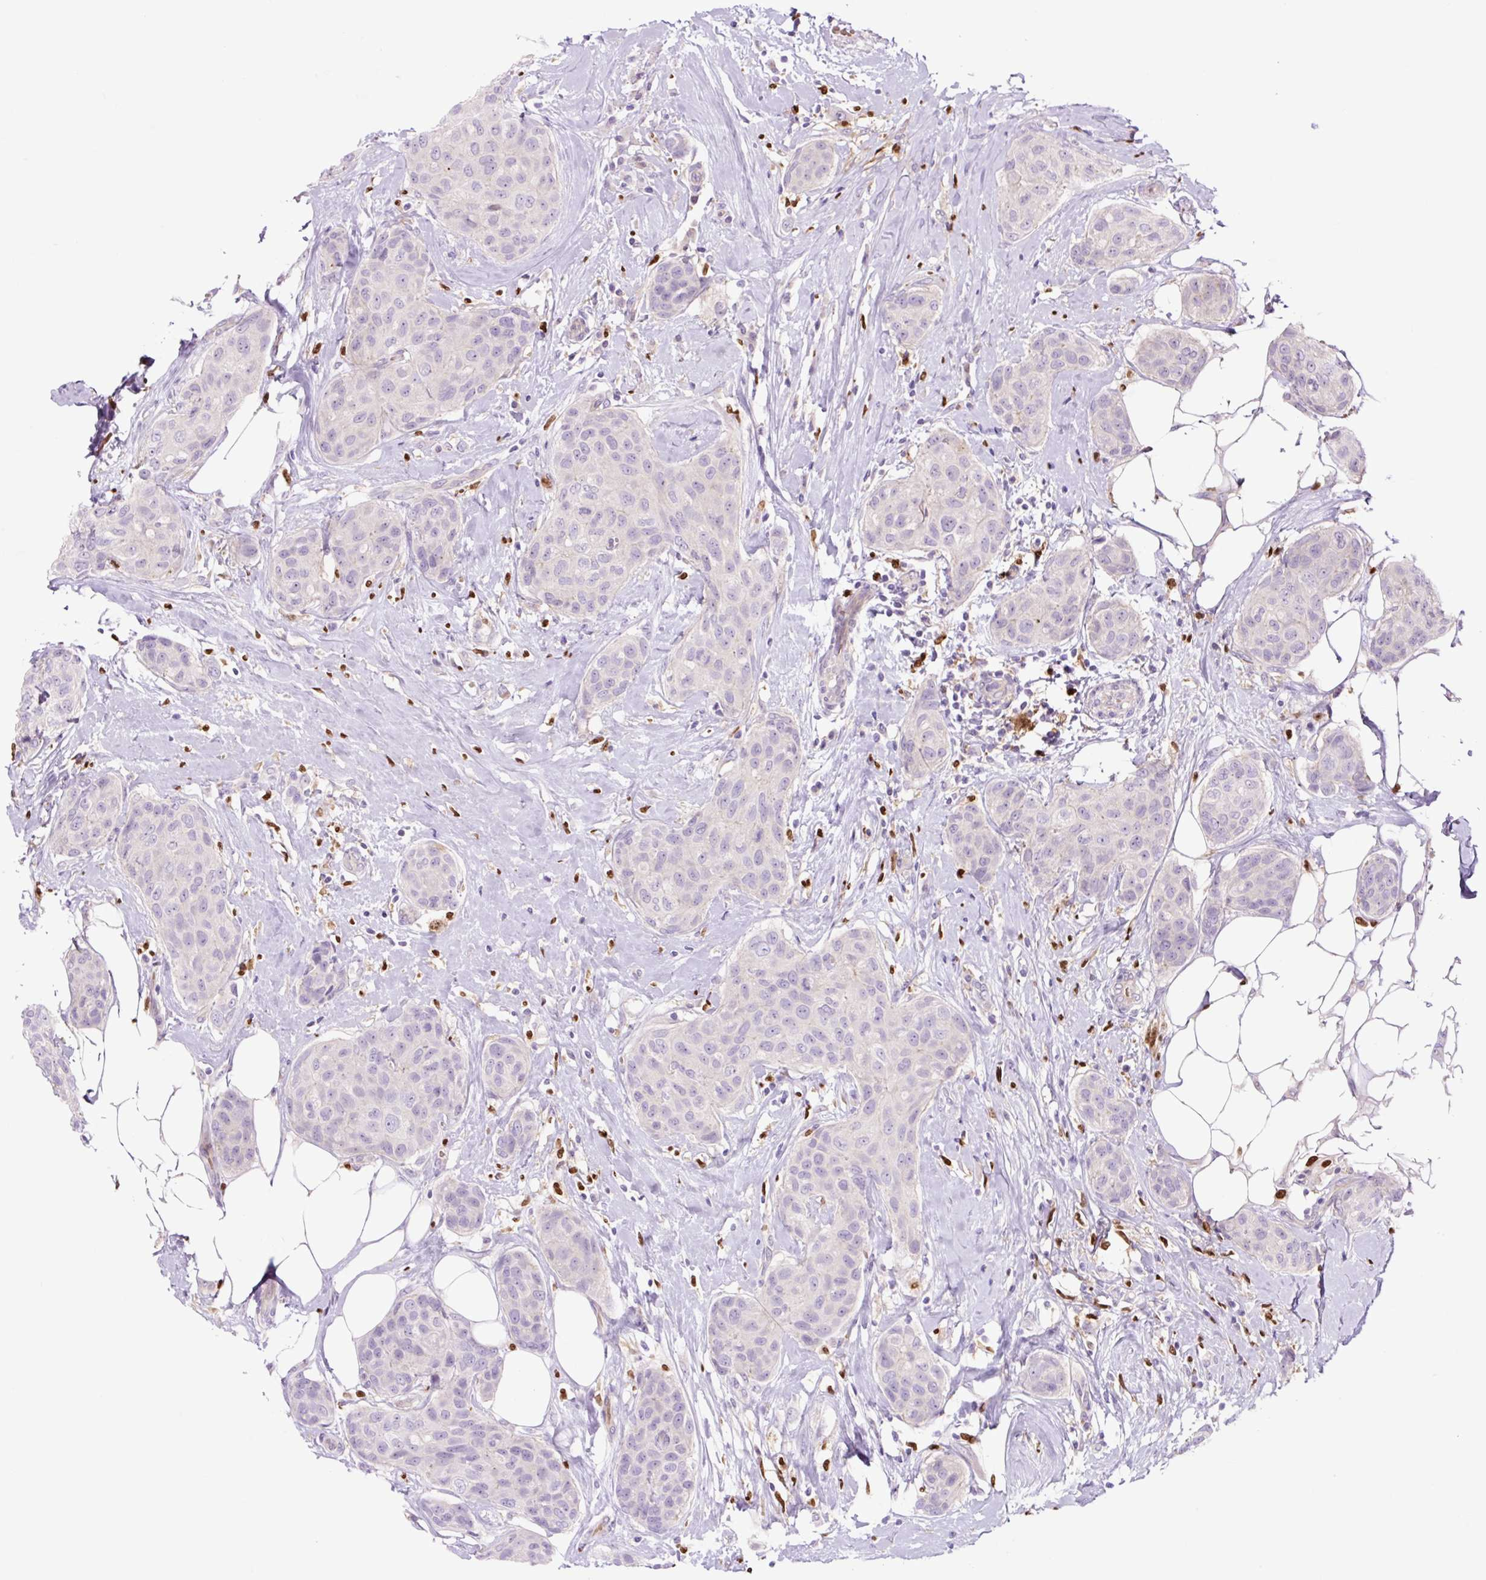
{"staining": {"intensity": "negative", "quantity": "none", "location": "none"}, "tissue": "breast cancer", "cell_type": "Tumor cells", "image_type": "cancer", "snomed": [{"axis": "morphology", "description": "Duct carcinoma"}, {"axis": "topography", "description": "Breast"}, {"axis": "topography", "description": "Lymph node"}], "caption": "Tumor cells show no significant expression in breast intraductal carcinoma. Brightfield microscopy of immunohistochemistry stained with DAB (brown) and hematoxylin (blue), captured at high magnification.", "gene": "SPI1", "patient": {"sex": "female", "age": 80}}